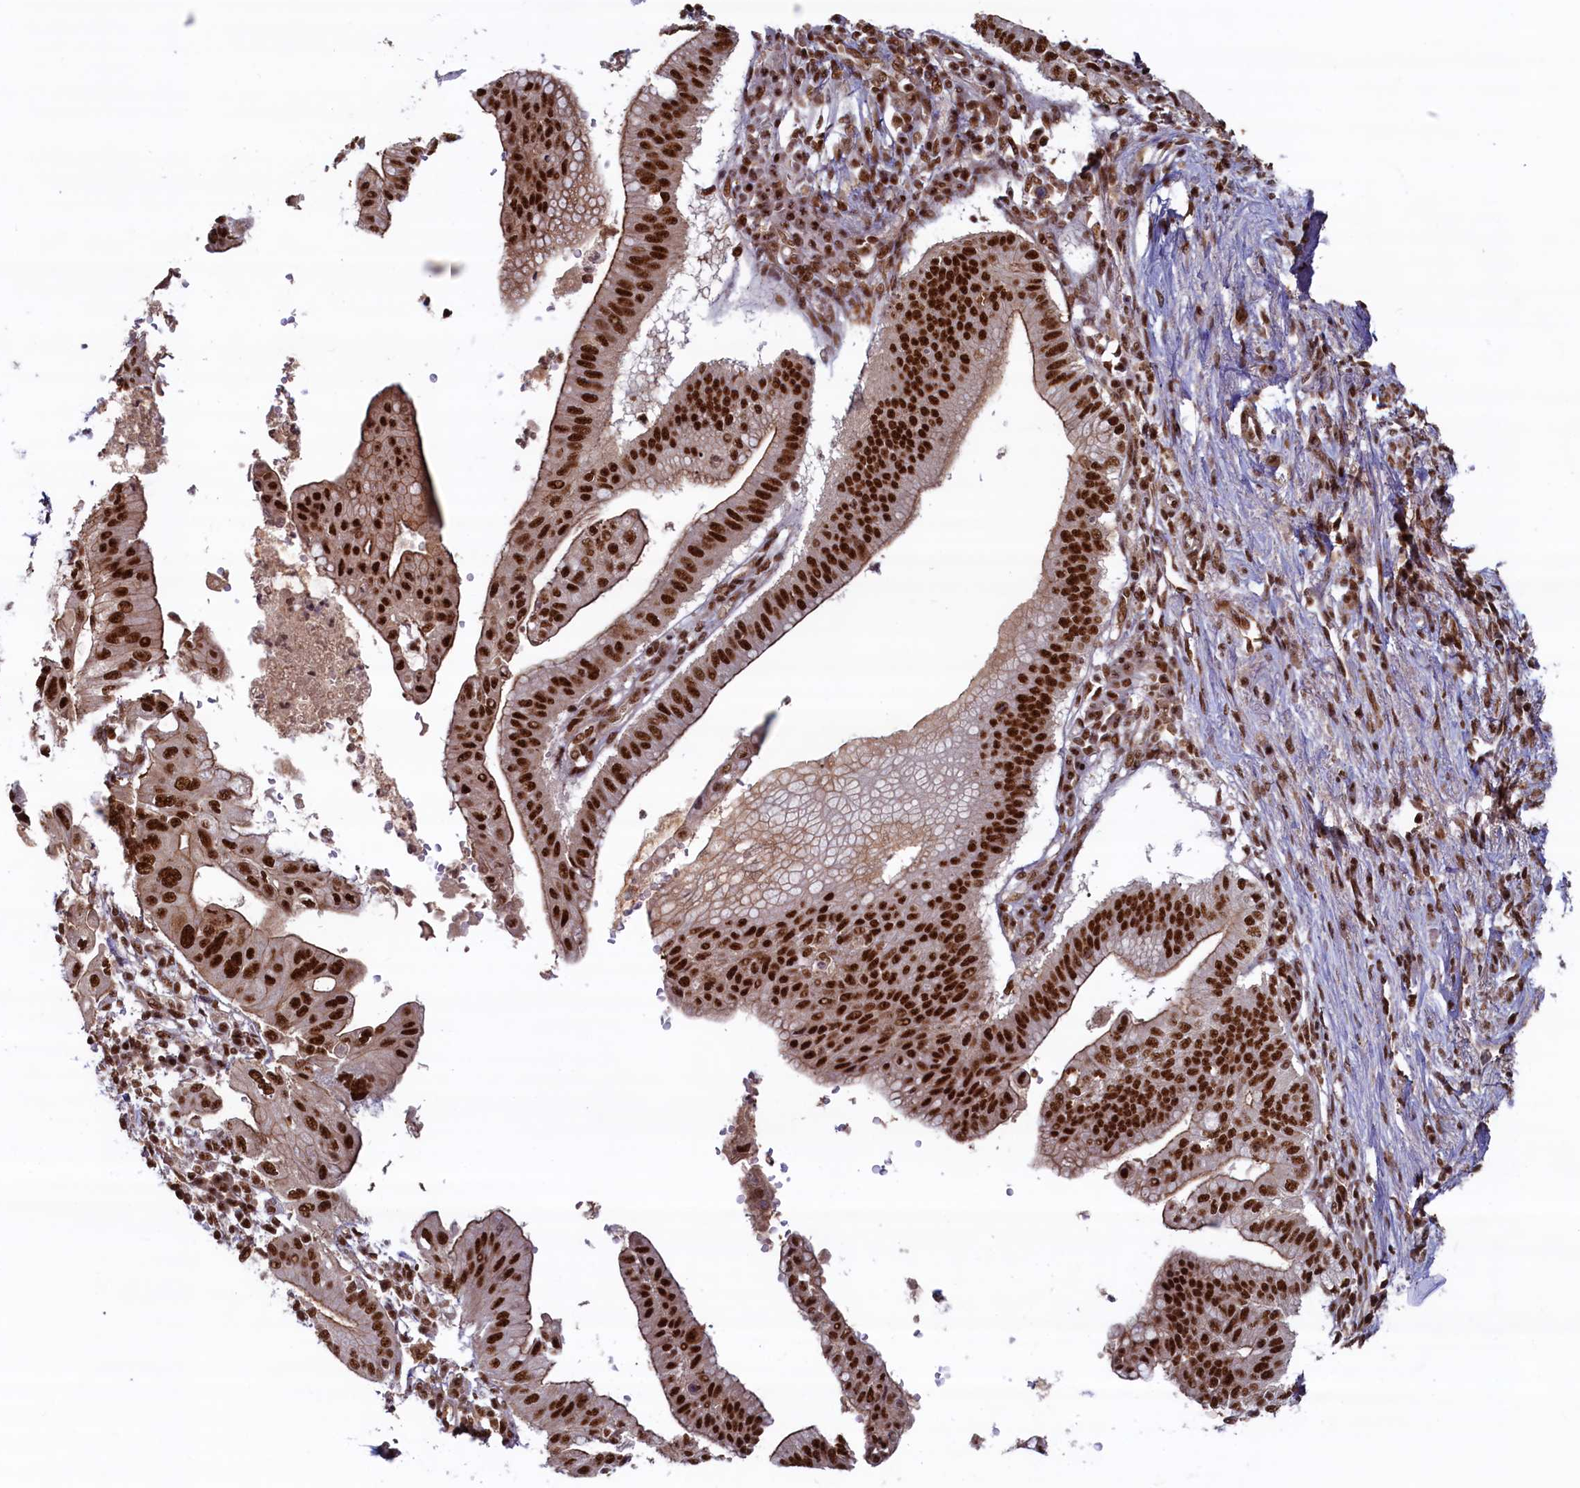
{"staining": {"intensity": "strong", "quantity": ">75%", "location": "nuclear"}, "tissue": "pancreatic cancer", "cell_type": "Tumor cells", "image_type": "cancer", "snomed": [{"axis": "morphology", "description": "Adenocarcinoma, NOS"}, {"axis": "topography", "description": "Pancreas"}], "caption": "Immunohistochemical staining of human adenocarcinoma (pancreatic) exhibits strong nuclear protein positivity in approximately >75% of tumor cells.", "gene": "ZC3H18", "patient": {"sex": "male", "age": 68}}